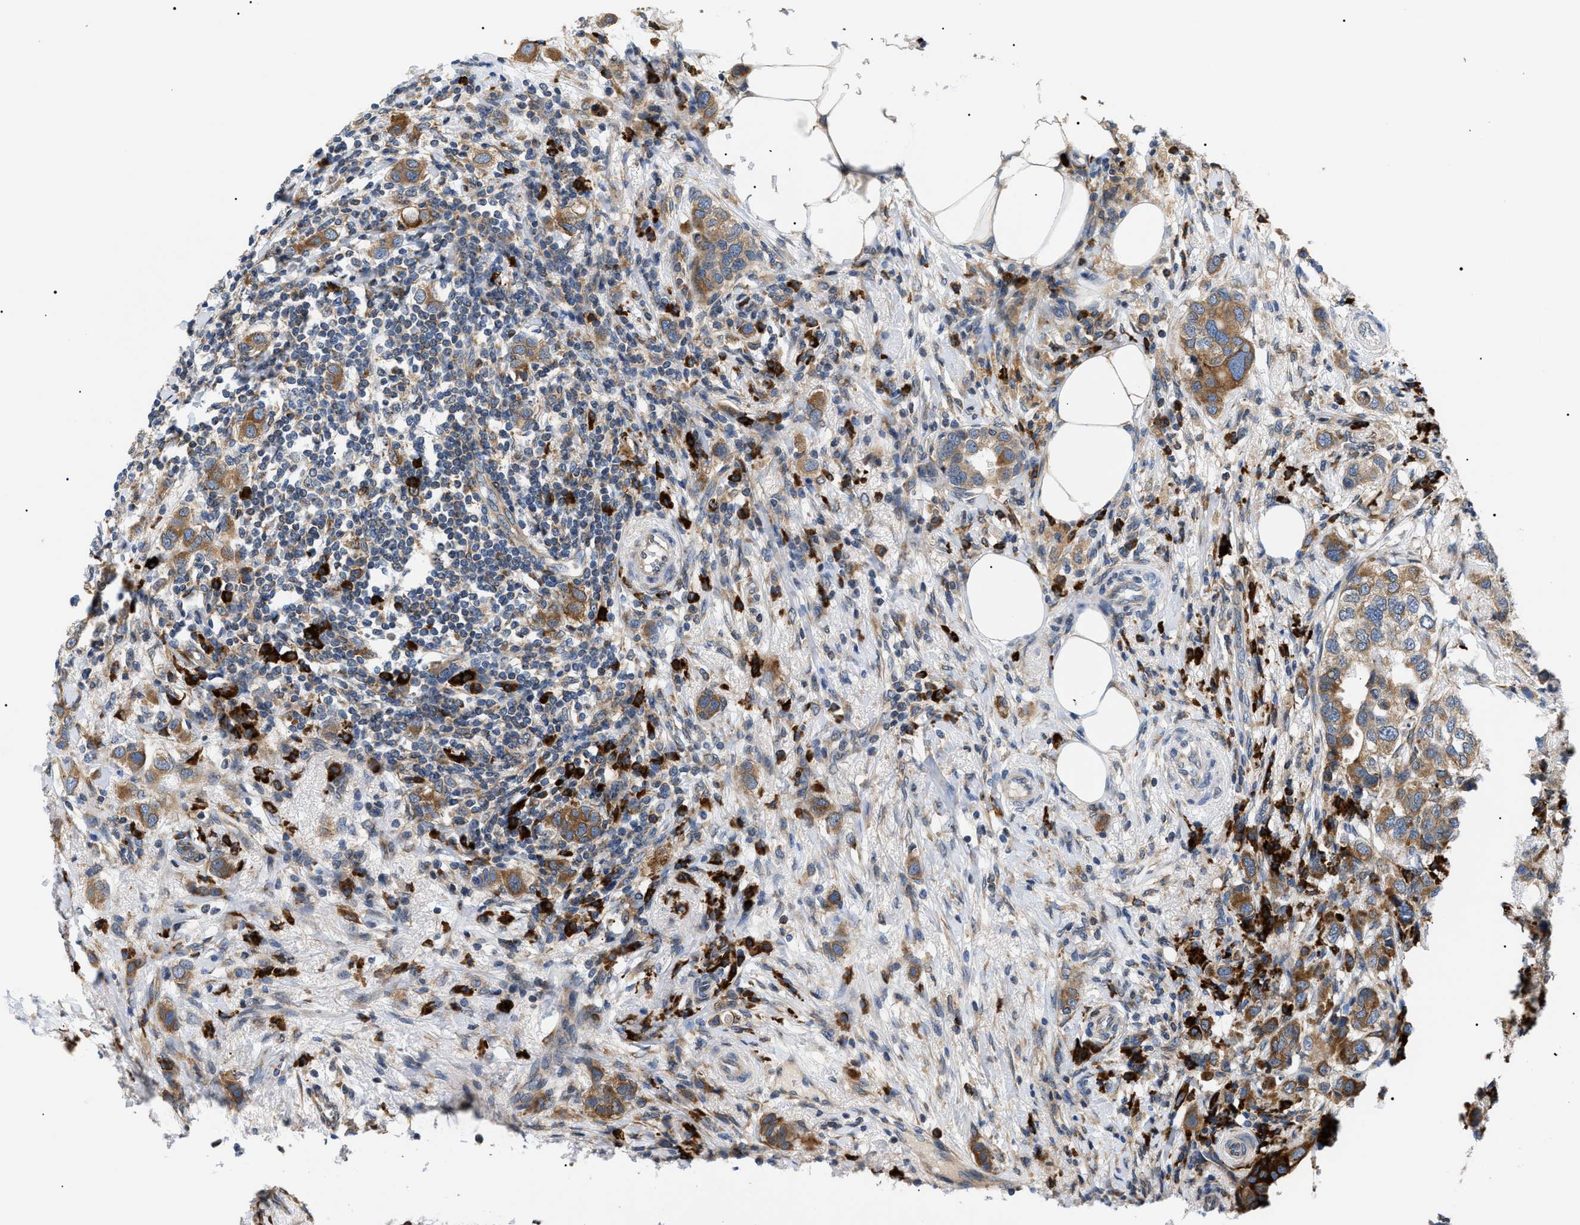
{"staining": {"intensity": "moderate", "quantity": ">75%", "location": "cytoplasmic/membranous"}, "tissue": "breast cancer", "cell_type": "Tumor cells", "image_type": "cancer", "snomed": [{"axis": "morphology", "description": "Duct carcinoma"}, {"axis": "topography", "description": "Breast"}], "caption": "Tumor cells display medium levels of moderate cytoplasmic/membranous positivity in about >75% of cells in invasive ductal carcinoma (breast).", "gene": "DERL1", "patient": {"sex": "female", "age": 50}}